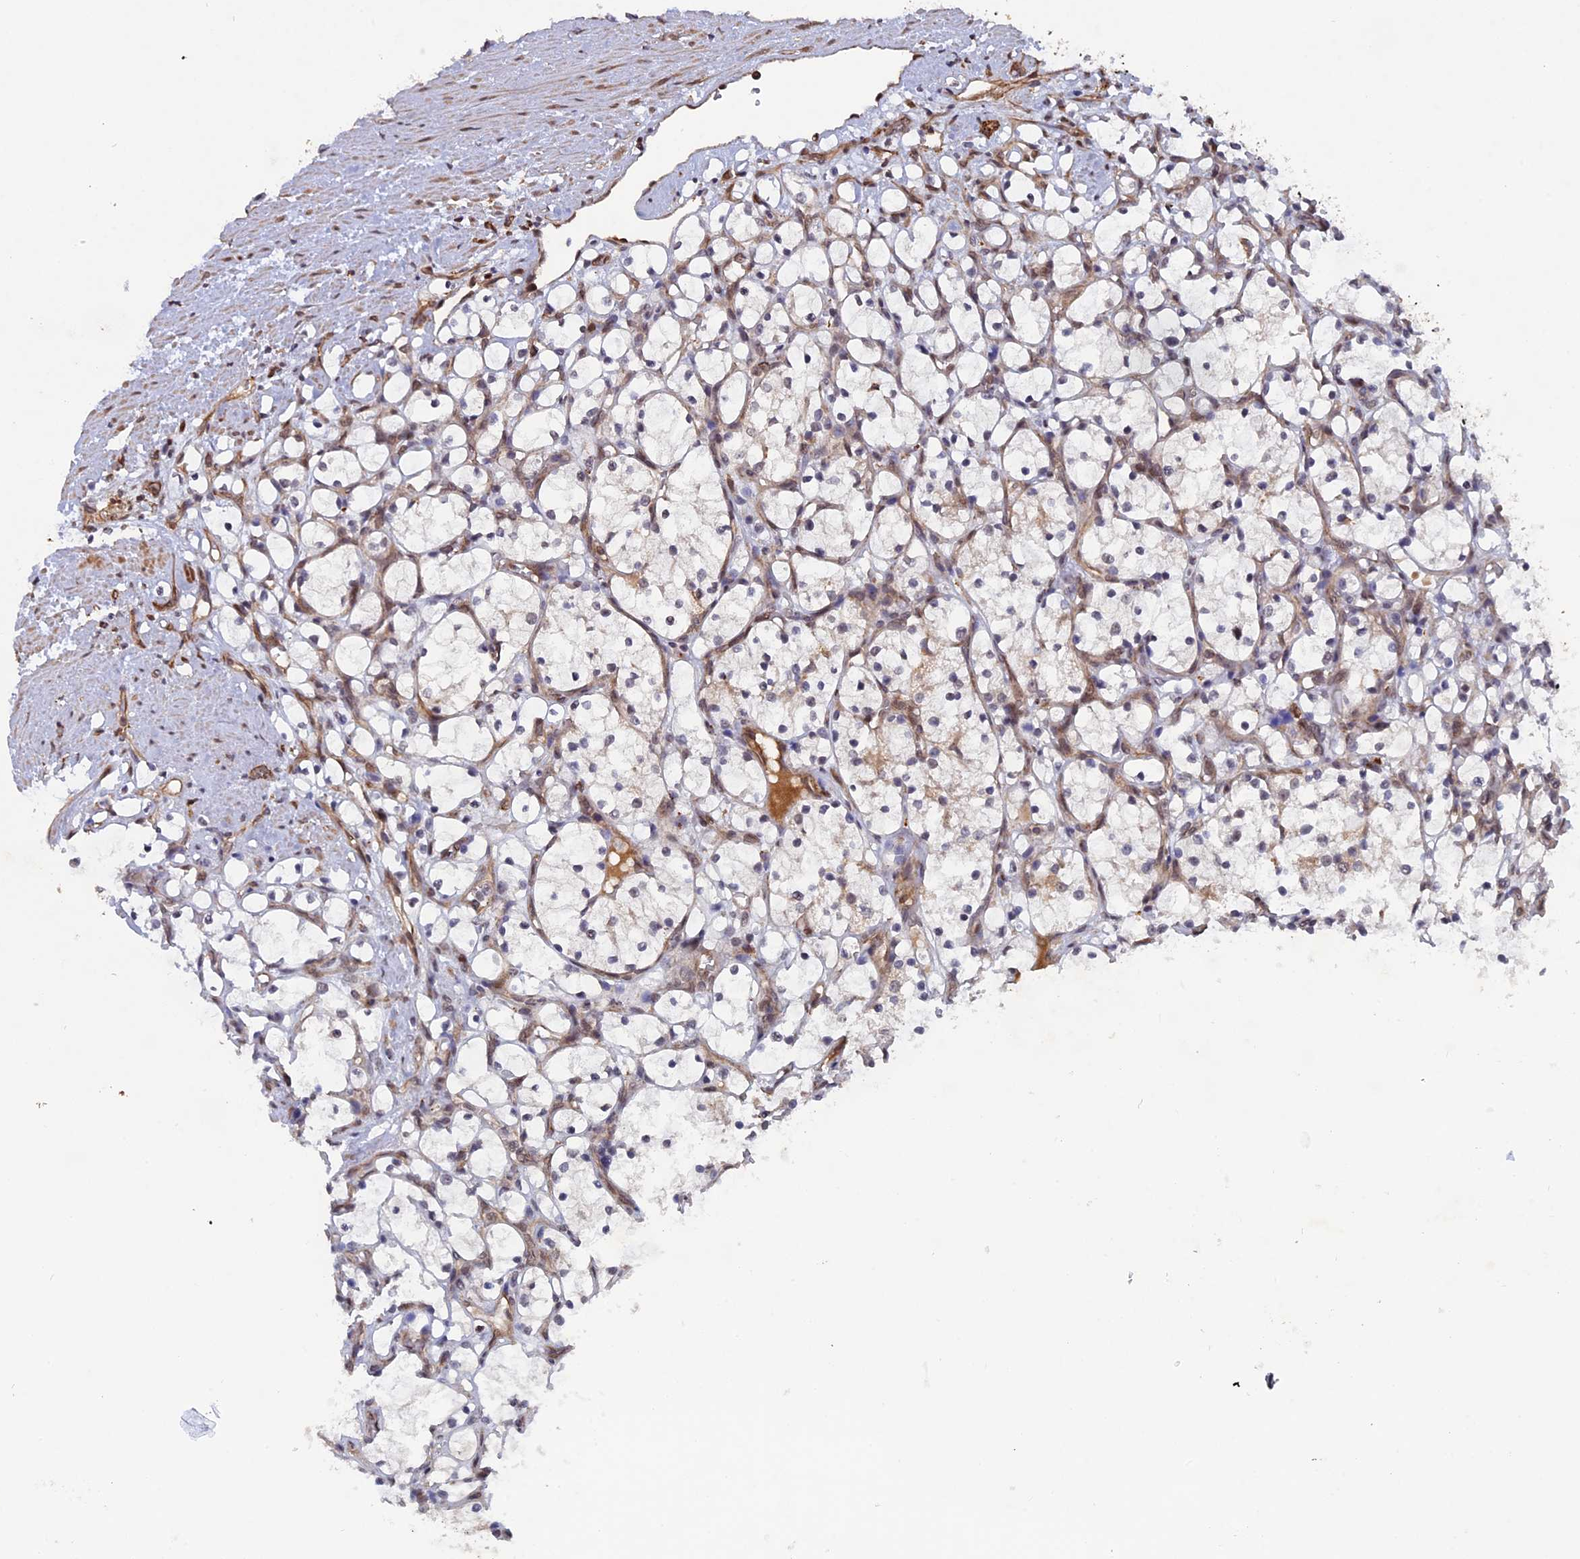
{"staining": {"intensity": "weak", "quantity": "<25%", "location": "cytoplasmic/membranous"}, "tissue": "renal cancer", "cell_type": "Tumor cells", "image_type": "cancer", "snomed": [{"axis": "morphology", "description": "Adenocarcinoma, NOS"}, {"axis": "topography", "description": "Kidney"}], "caption": "This is an immunohistochemistry (IHC) photomicrograph of human adenocarcinoma (renal). There is no positivity in tumor cells.", "gene": "NOSIP", "patient": {"sex": "female", "age": 69}}